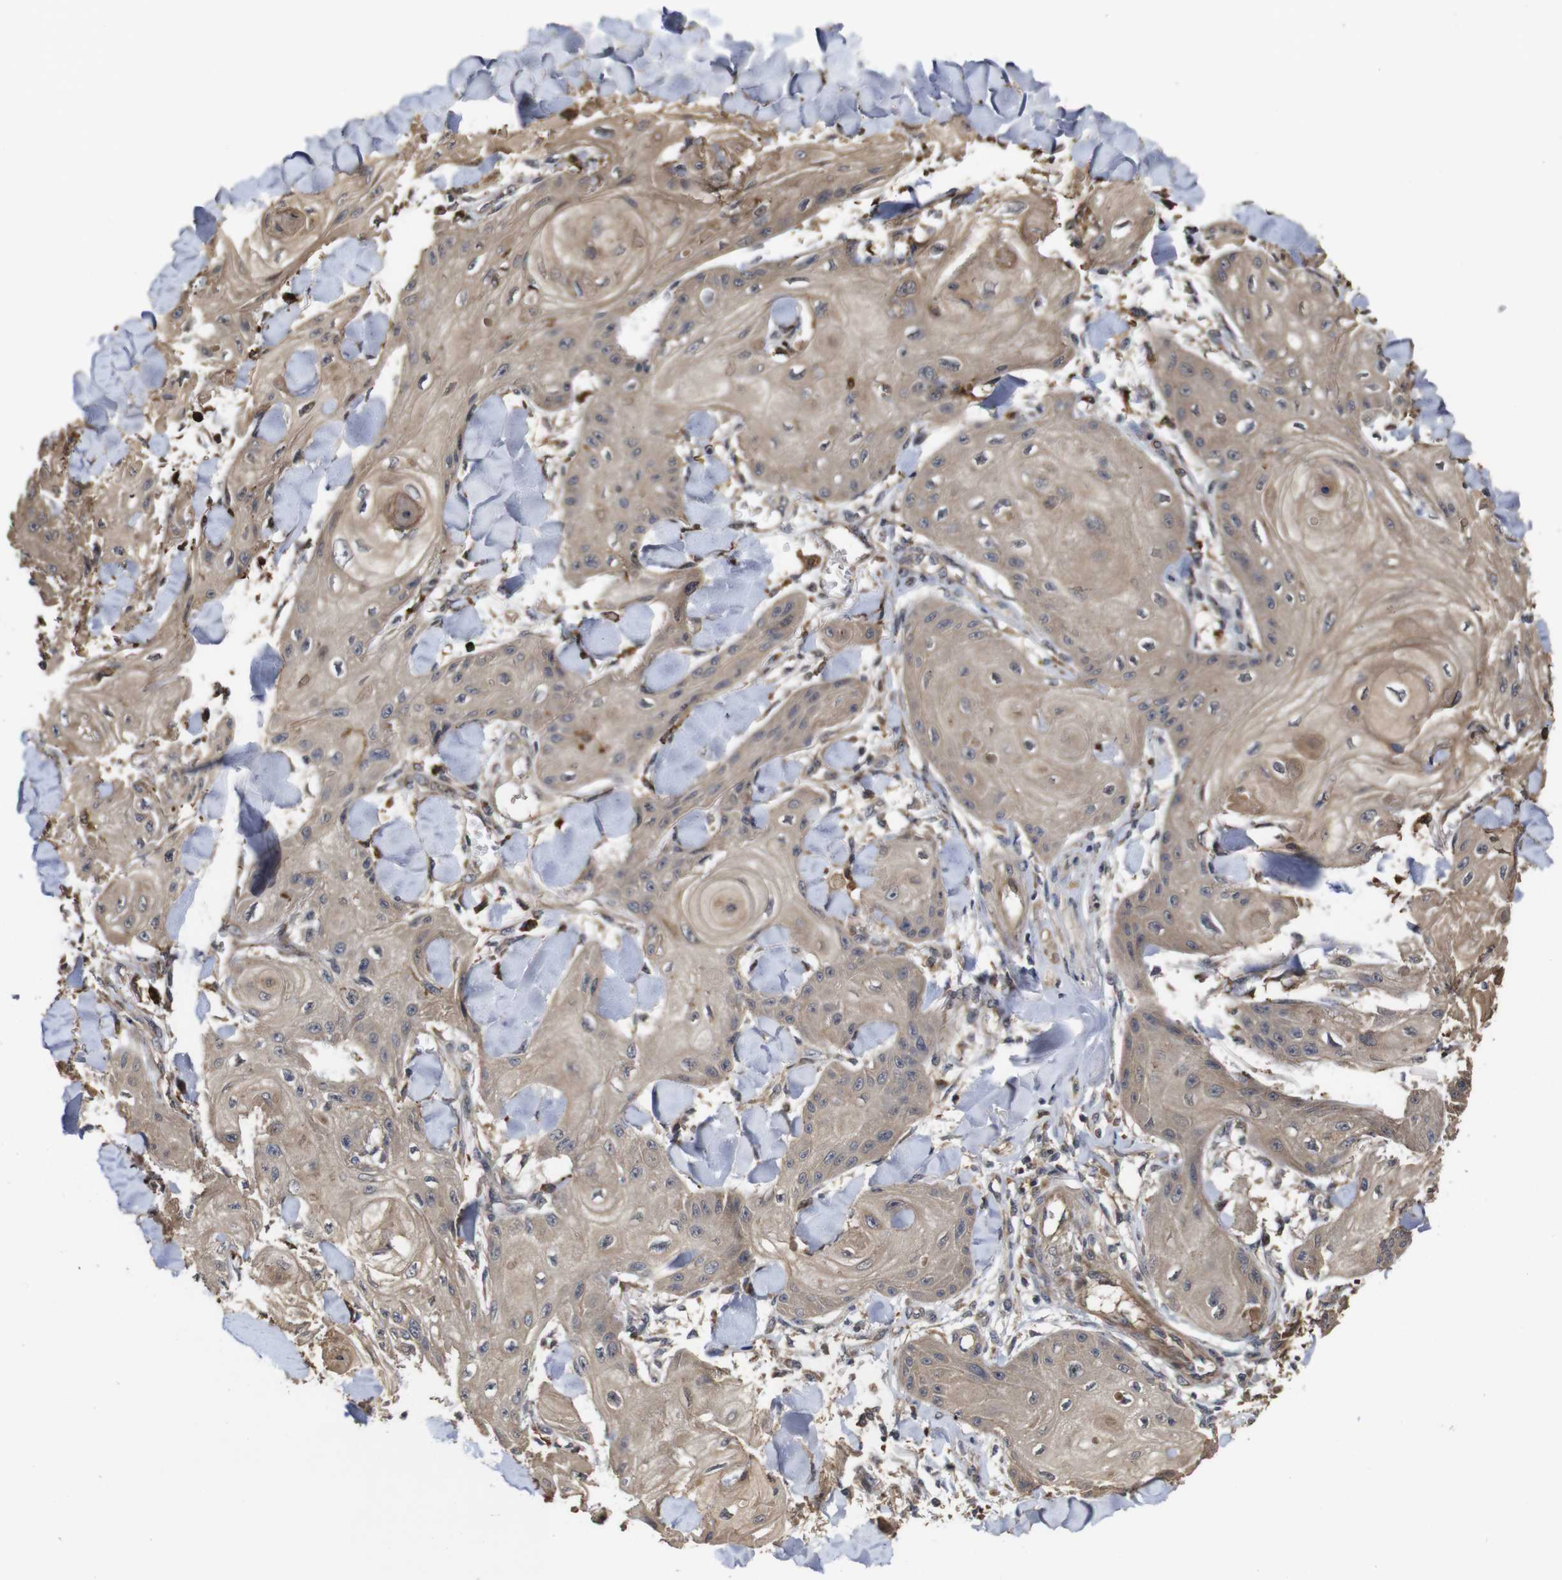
{"staining": {"intensity": "weak", "quantity": ">75%", "location": "cytoplasmic/membranous"}, "tissue": "skin cancer", "cell_type": "Tumor cells", "image_type": "cancer", "snomed": [{"axis": "morphology", "description": "Squamous cell carcinoma, NOS"}, {"axis": "topography", "description": "Skin"}], "caption": "Skin cancer tissue reveals weak cytoplasmic/membranous expression in about >75% of tumor cells (DAB IHC with brightfield microscopy, high magnification).", "gene": "PTPN14", "patient": {"sex": "male", "age": 74}}